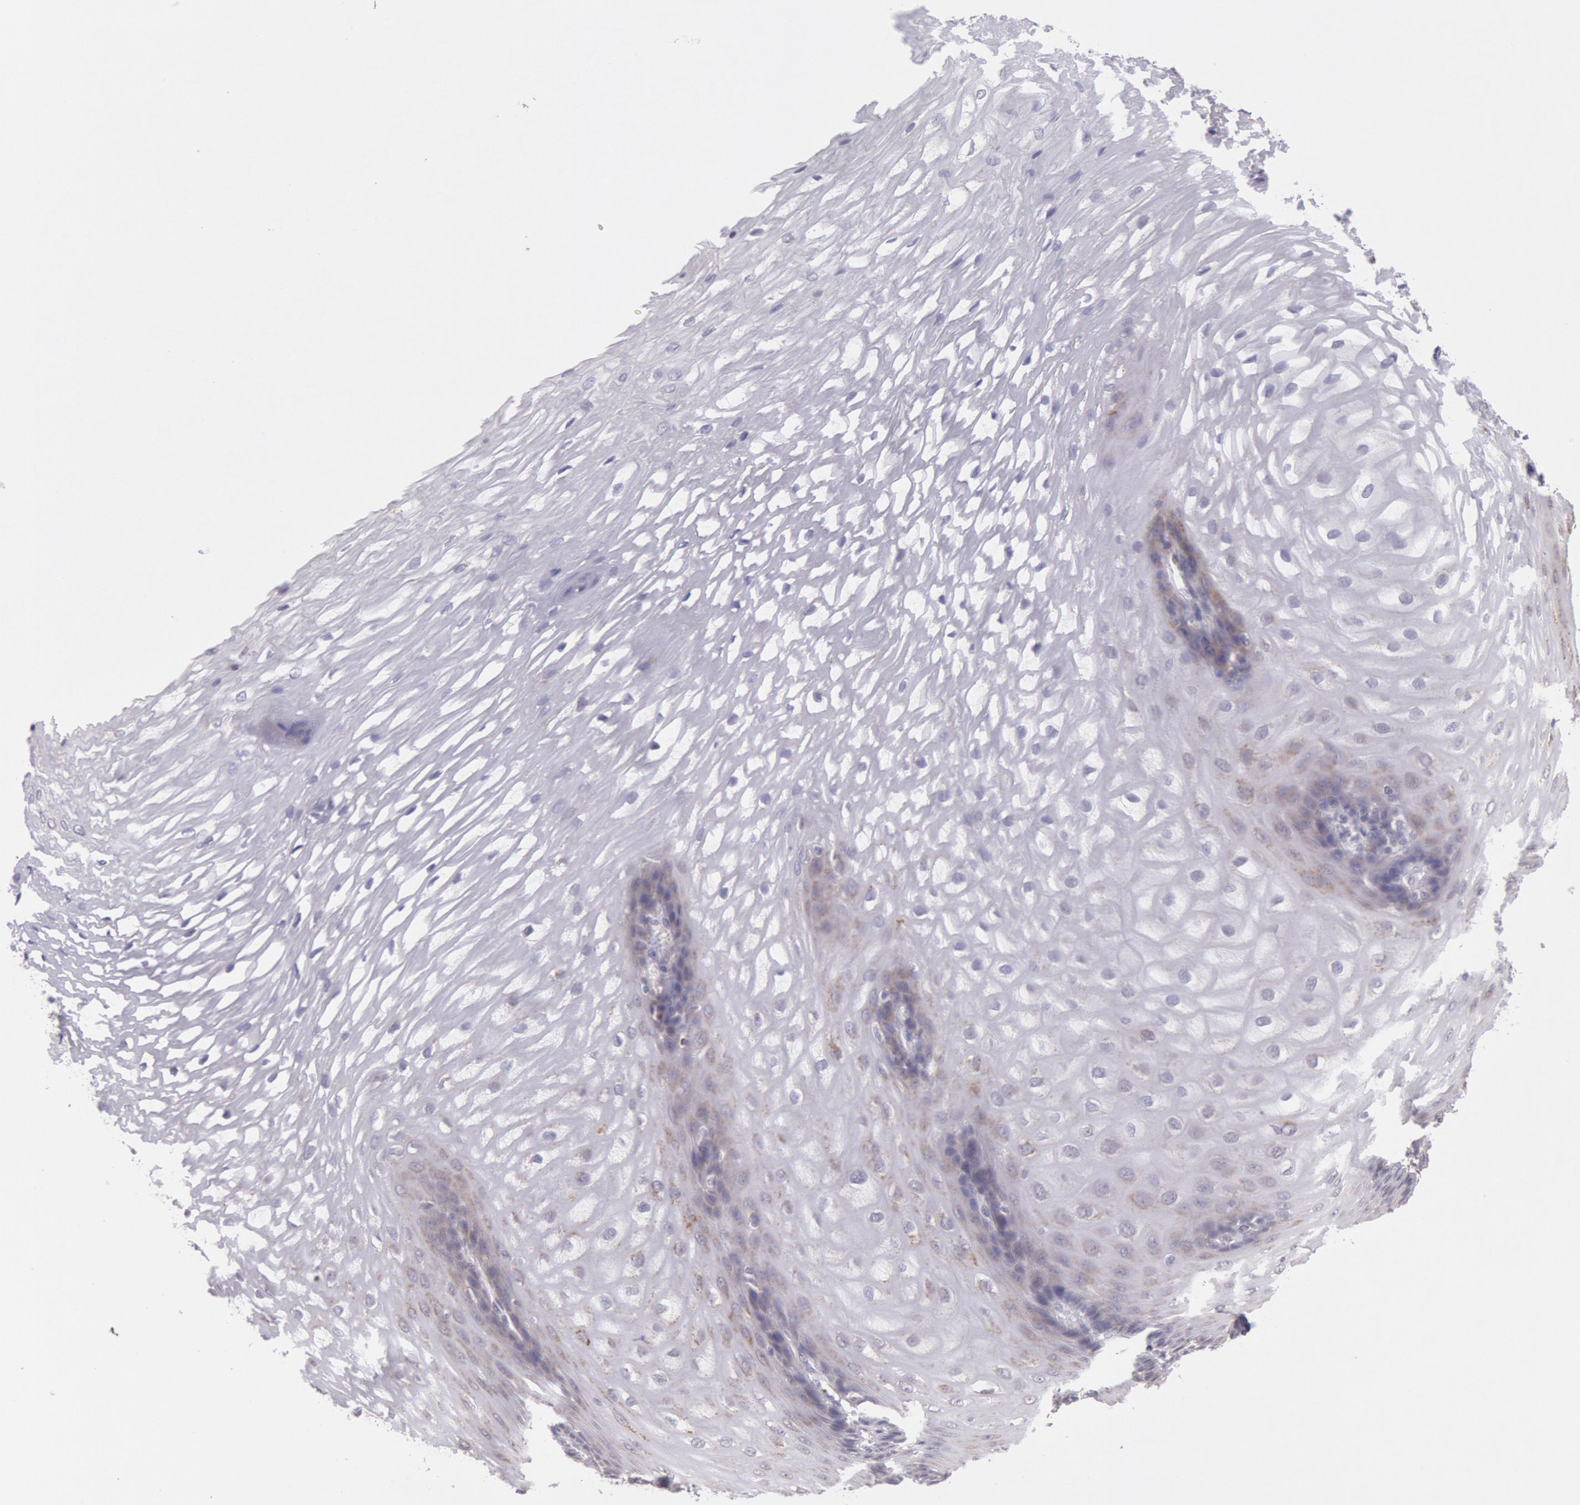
{"staining": {"intensity": "weak", "quantity": "25%-75%", "location": "cytoplasmic/membranous"}, "tissue": "esophagus", "cell_type": "Squamous epithelial cells", "image_type": "normal", "snomed": [{"axis": "morphology", "description": "Normal tissue, NOS"}, {"axis": "morphology", "description": "Adenocarcinoma, NOS"}, {"axis": "topography", "description": "Esophagus"}, {"axis": "topography", "description": "Stomach"}], "caption": "A brown stain shows weak cytoplasmic/membranous expression of a protein in squamous epithelial cells of normal human esophagus. The staining was performed using DAB (3,3'-diaminobenzidine) to visualize the protein expression in brown, while the nuclei were stained in blue with hematoxylin (Magnification: 20x).", "gene": "FRMD6", "patient": {"sex": "male", "age": 62}}